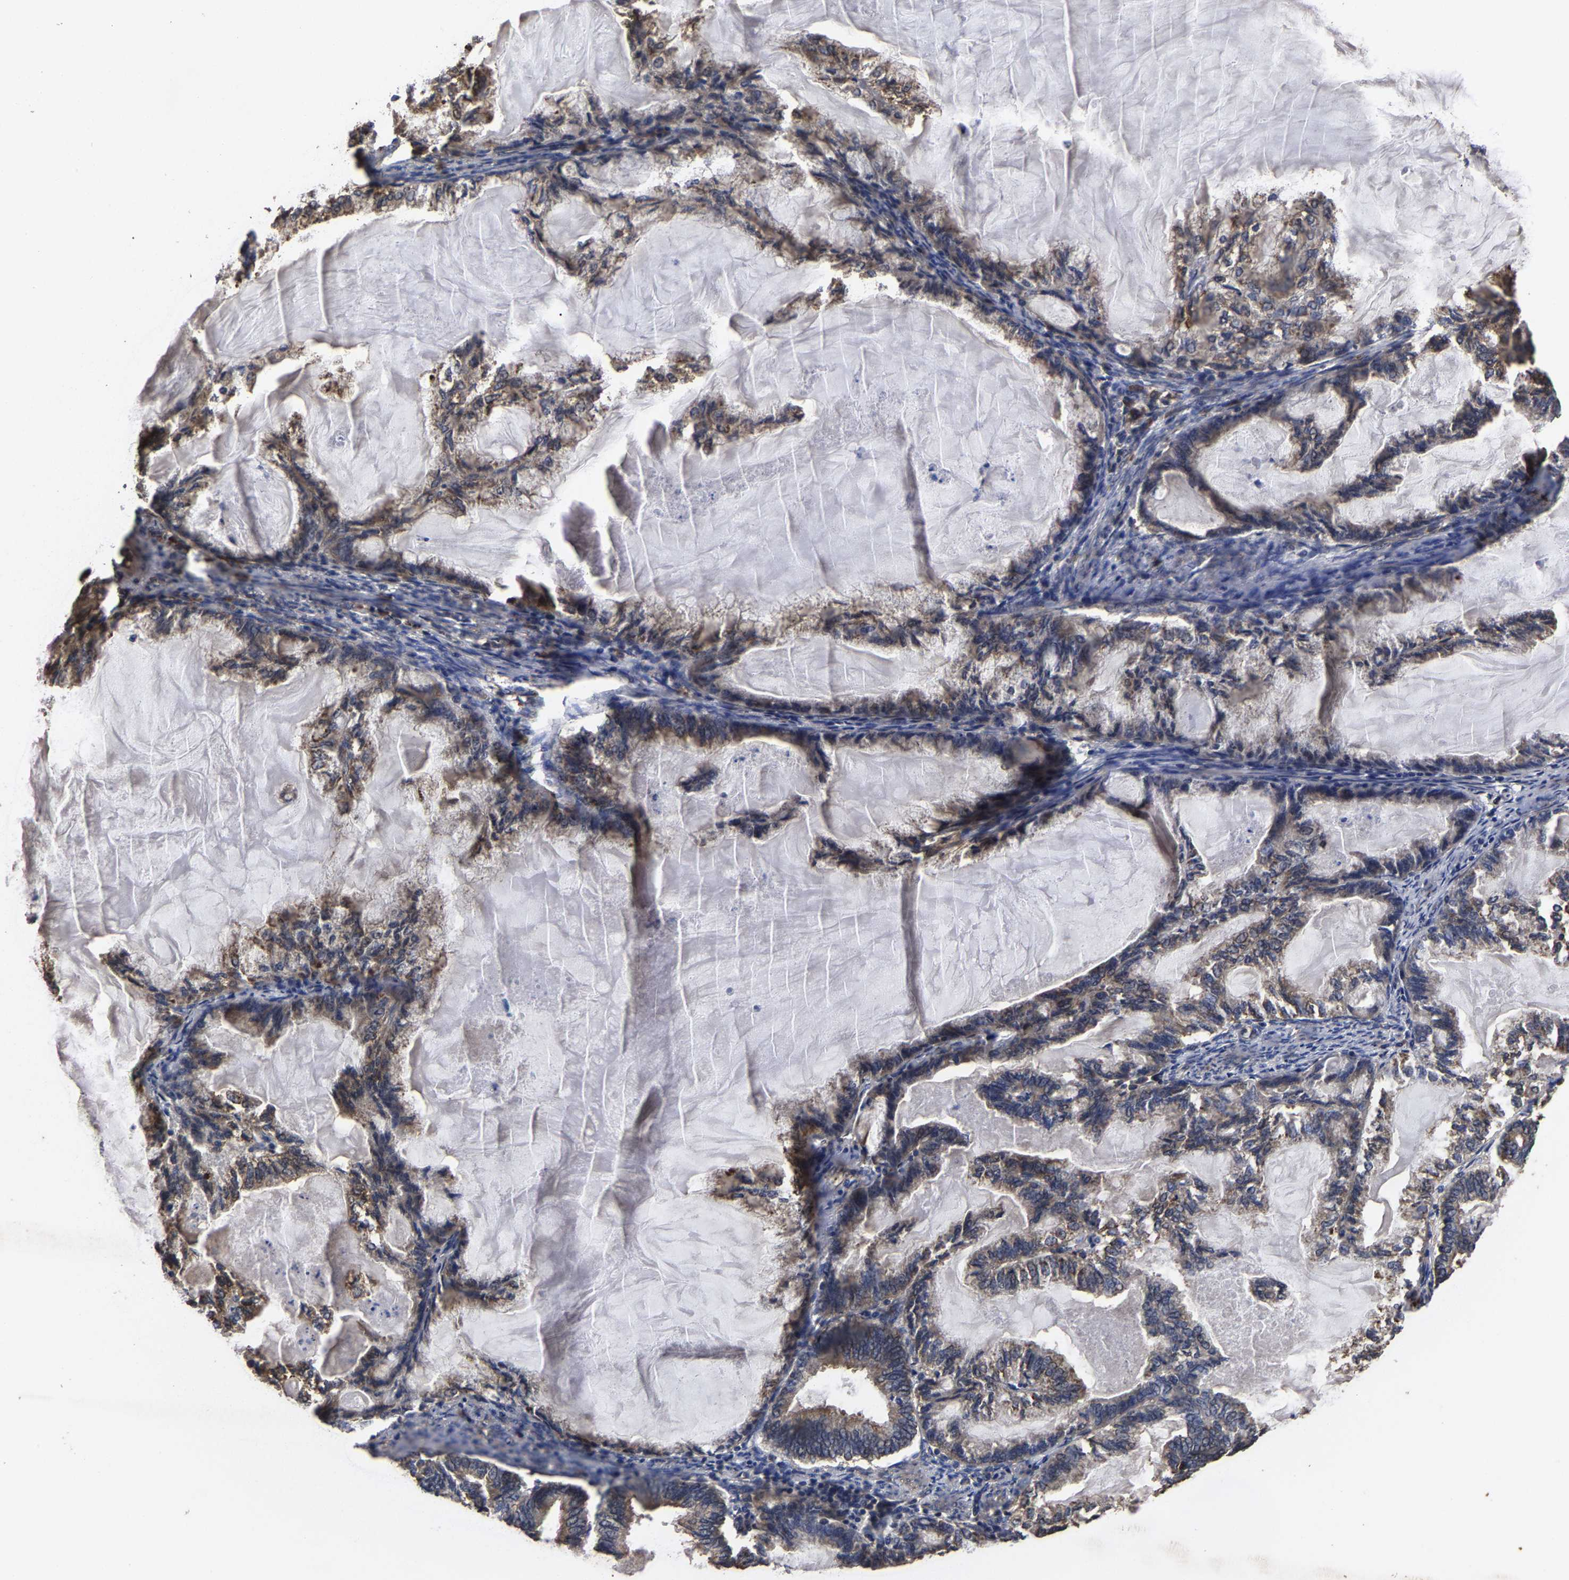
{"staining": {"intensity": "weak", "quantity": ">75%", "location": "cytoplasmic/membranous"}, "tissue": "endometrial cancer", "cell_type": "Tumor cells", "image_type": "cancer", "snomed": [{"axis": "morphology", "description": "Adenocarcinoma, NOS"}, {"axis": "topography", "description": "Endometrium"}], "caption": "A brown stain shows weak cytoplasmic/membranous positivity of a protein in human endometrial adenocarcinoma tumor cells. (DAB (3,3'-diaminobenzidine) IHC, brown staining for protein, blue staining for nuclei).", "gene": "ITCH", "patient": {"sex": "female", "age": 86}}